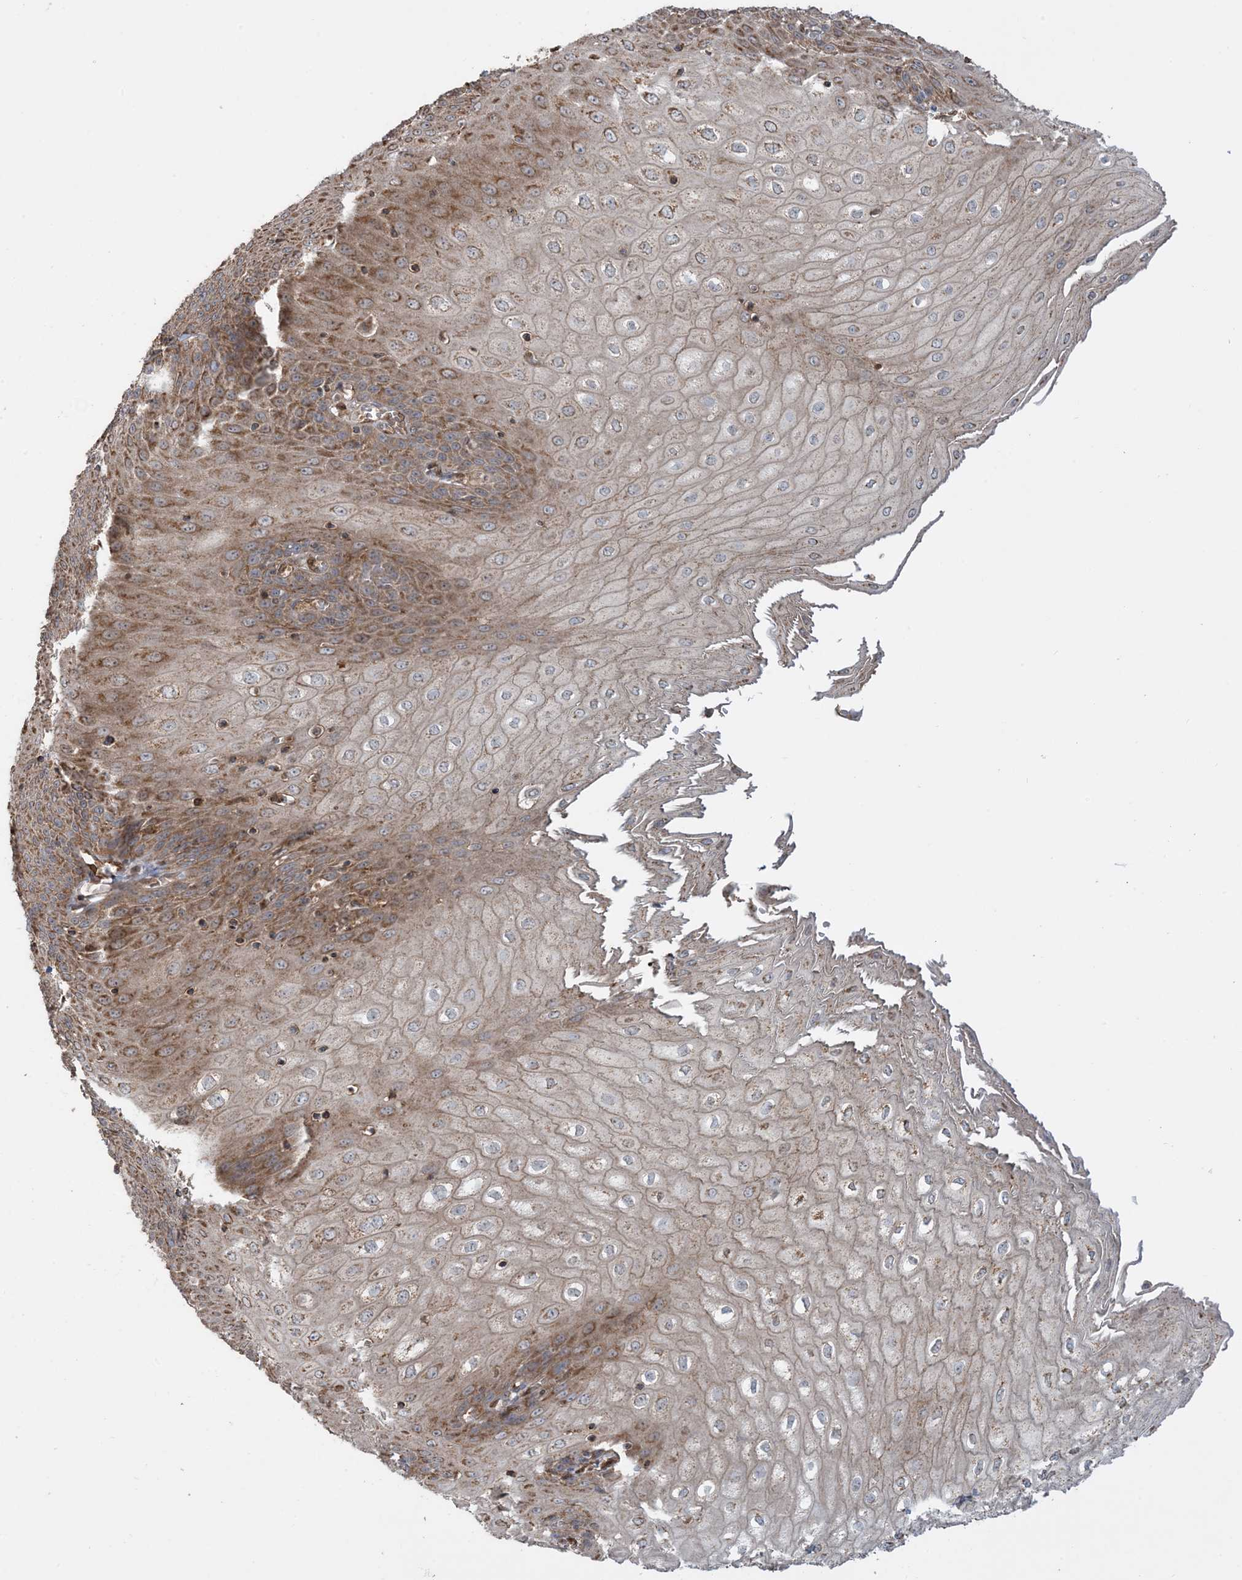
{"staining": {"intensity": "moderate", "quantity": ">75%", "location": "cytoplasmic/membranous"}, "tissue": "esophagus", "cell_type": "Squamous epithelial cells", "image_type": "normal", "snomed": [{"axis": "morphology", "description": "Normal tissue, NOS"}, {"axis": "topography", "description": "Esophagus"}], "caption": "The photomicrograph displays immunohistochemical staining of unremarkable esophagus. There is moderate cytoplasmic/membranous staining is seen in approximately >75% of squamous epithelial cells. (Brightfield microscopy of DAB IHC at high magnification).", "gene": "PPM1F", "patient": {"sex": "male", "age": 60}}